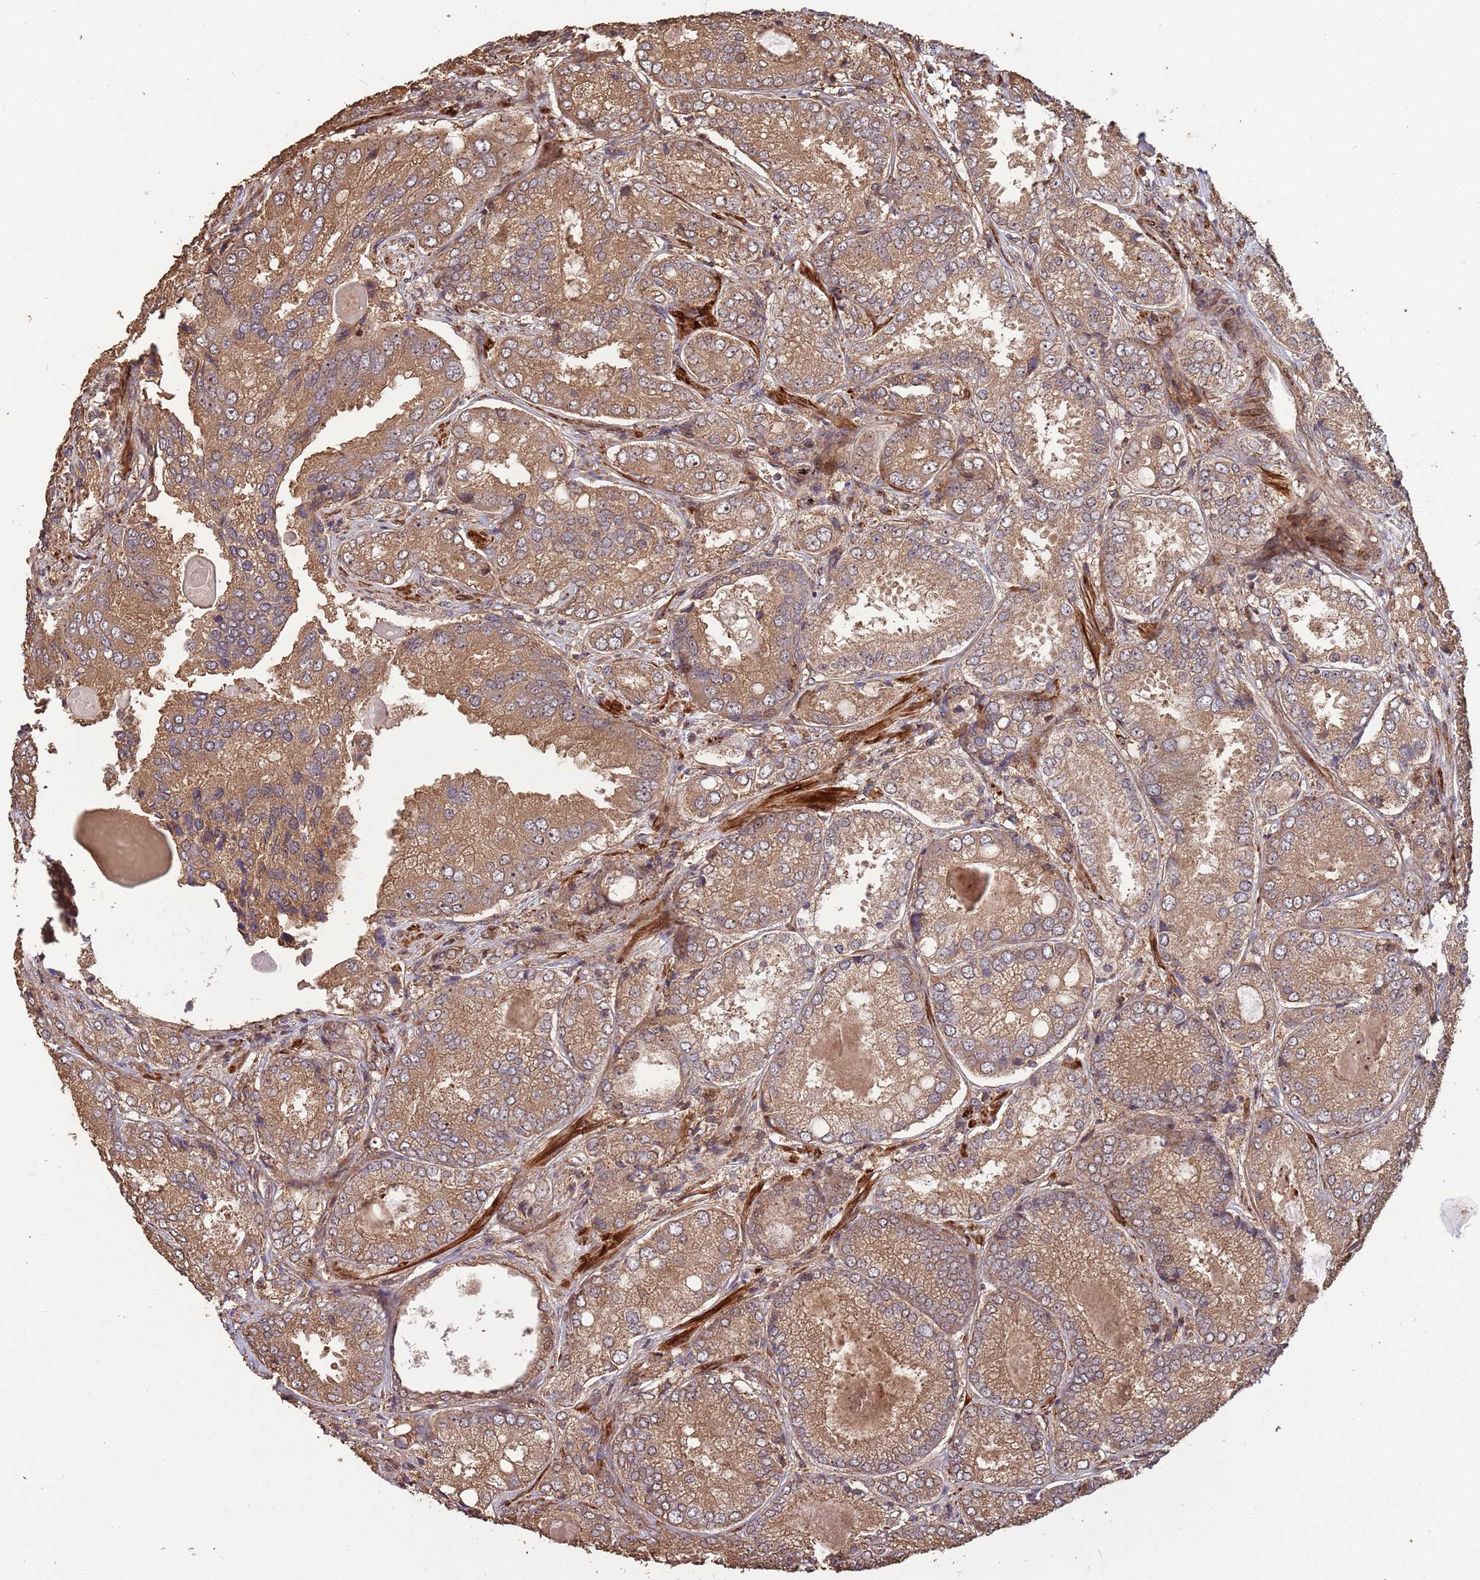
{"staining": {"intensity": "moderate", "quantity": ">75%", "location": "cytoplasmic/membranous"}, "tissue": "prostate cancer", "cell_type": "Tumor cells", "image_type": "cancer", "snomed": [{"axis": "morphology", "description": "Adenocarcinoma, High grade"}, {"axis": "topography", "description": "Prostate"}], "caption": "Prostate cancer stained with a brown dye displays moderate cytoplasmic/membranous positive staining in about >75% of tumor cells.", "gene": "ZNF428", "patient": {"sex": "male", "age": 63}}